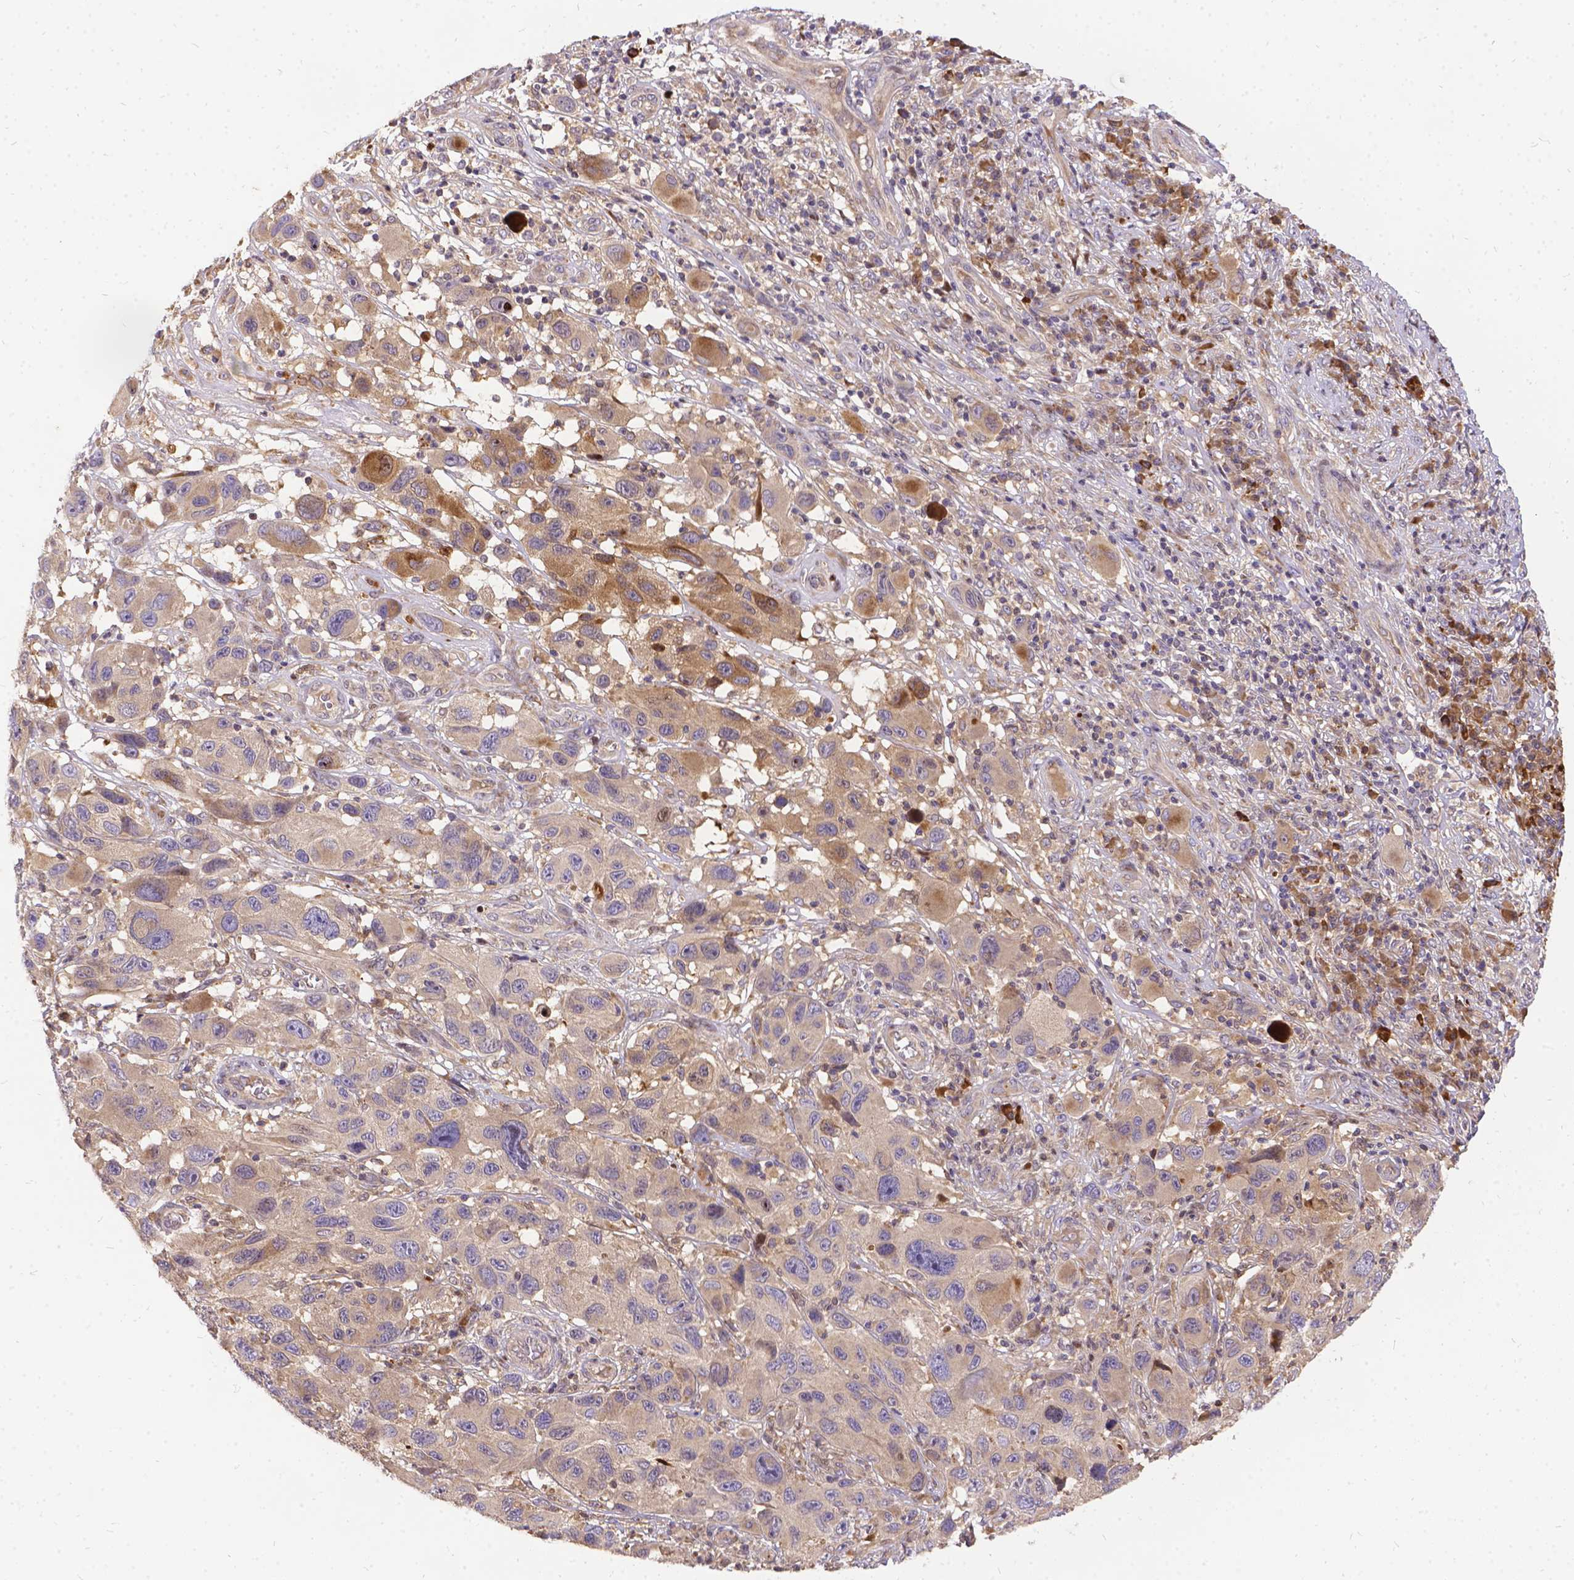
{"staining": {"intensity": "negative", "quantity": "none", "location": "none"}, "tissue": "melanoma", "cell_type": "Tumor cells", "image_type": "cancer", "snomed": [{"axis": "morphology", "description": "Malignant melanoma, NOS"}, {"axis": "topography", "description": "Skin"}], "caption": "An image of malignant melanoma stained for a protein exhibits no brown staining in tumor cells.", "gene": "DENND6A", "patient": {"sex": "male", "age": 53}}